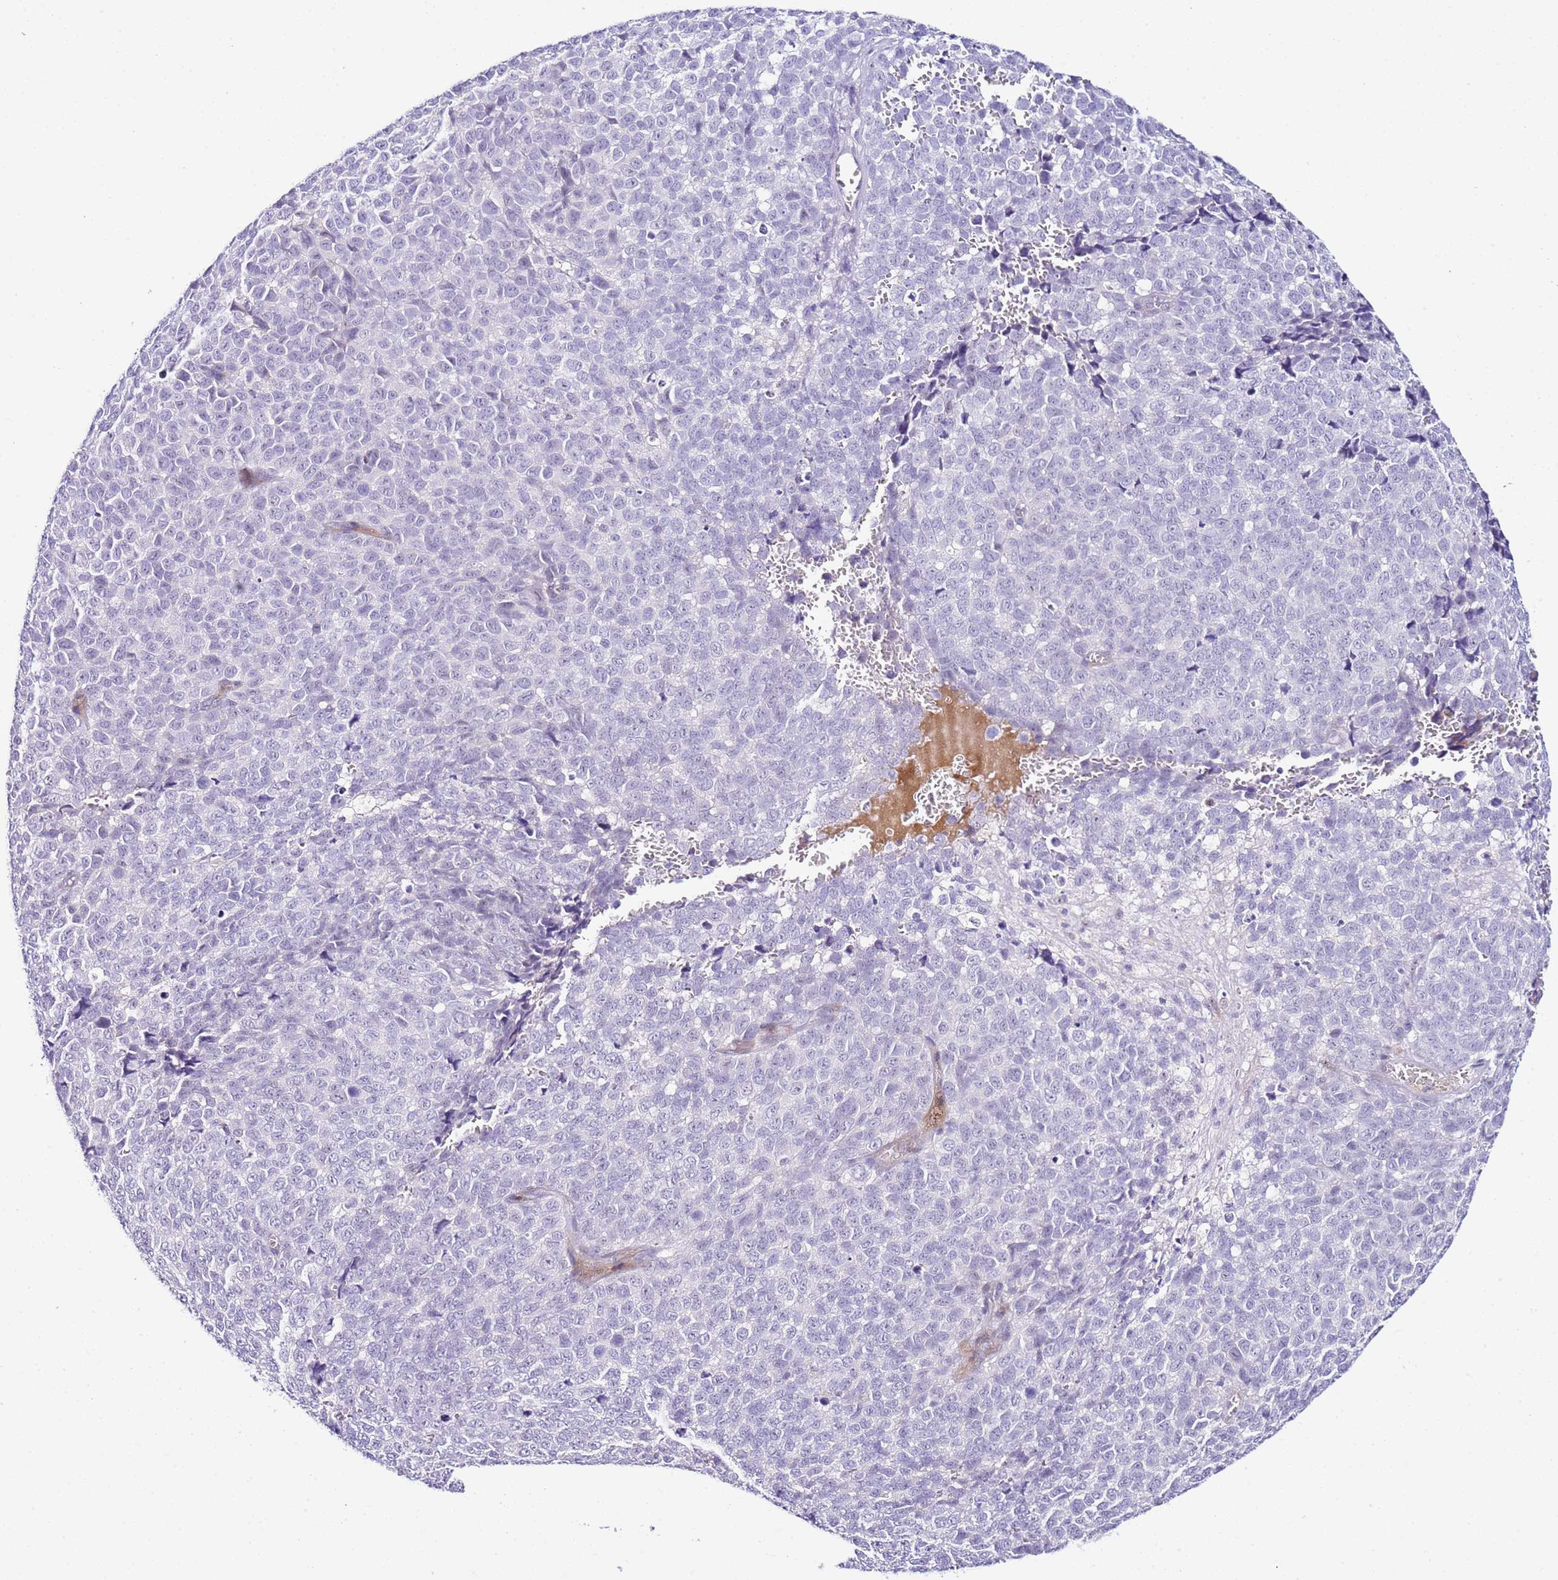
{"staining": {"intensity": "negative", "quantity": "none", "location": "none"}, "tissue": "melanoma", "cell_type": "Tumor cells", "image_type": "cancer", "snomed": [{"axis": "morphology", "description": "Malignant melanoma, NOS"}, {"axis": "topography", "description": "Nose, NOS"}], "caption": "DAB immunohistochemical staining of malignant melanoma exhibits no significant positivity in tumor cells.", "gene": "HGD", "patient": {"sex": "female", "age": 48}}